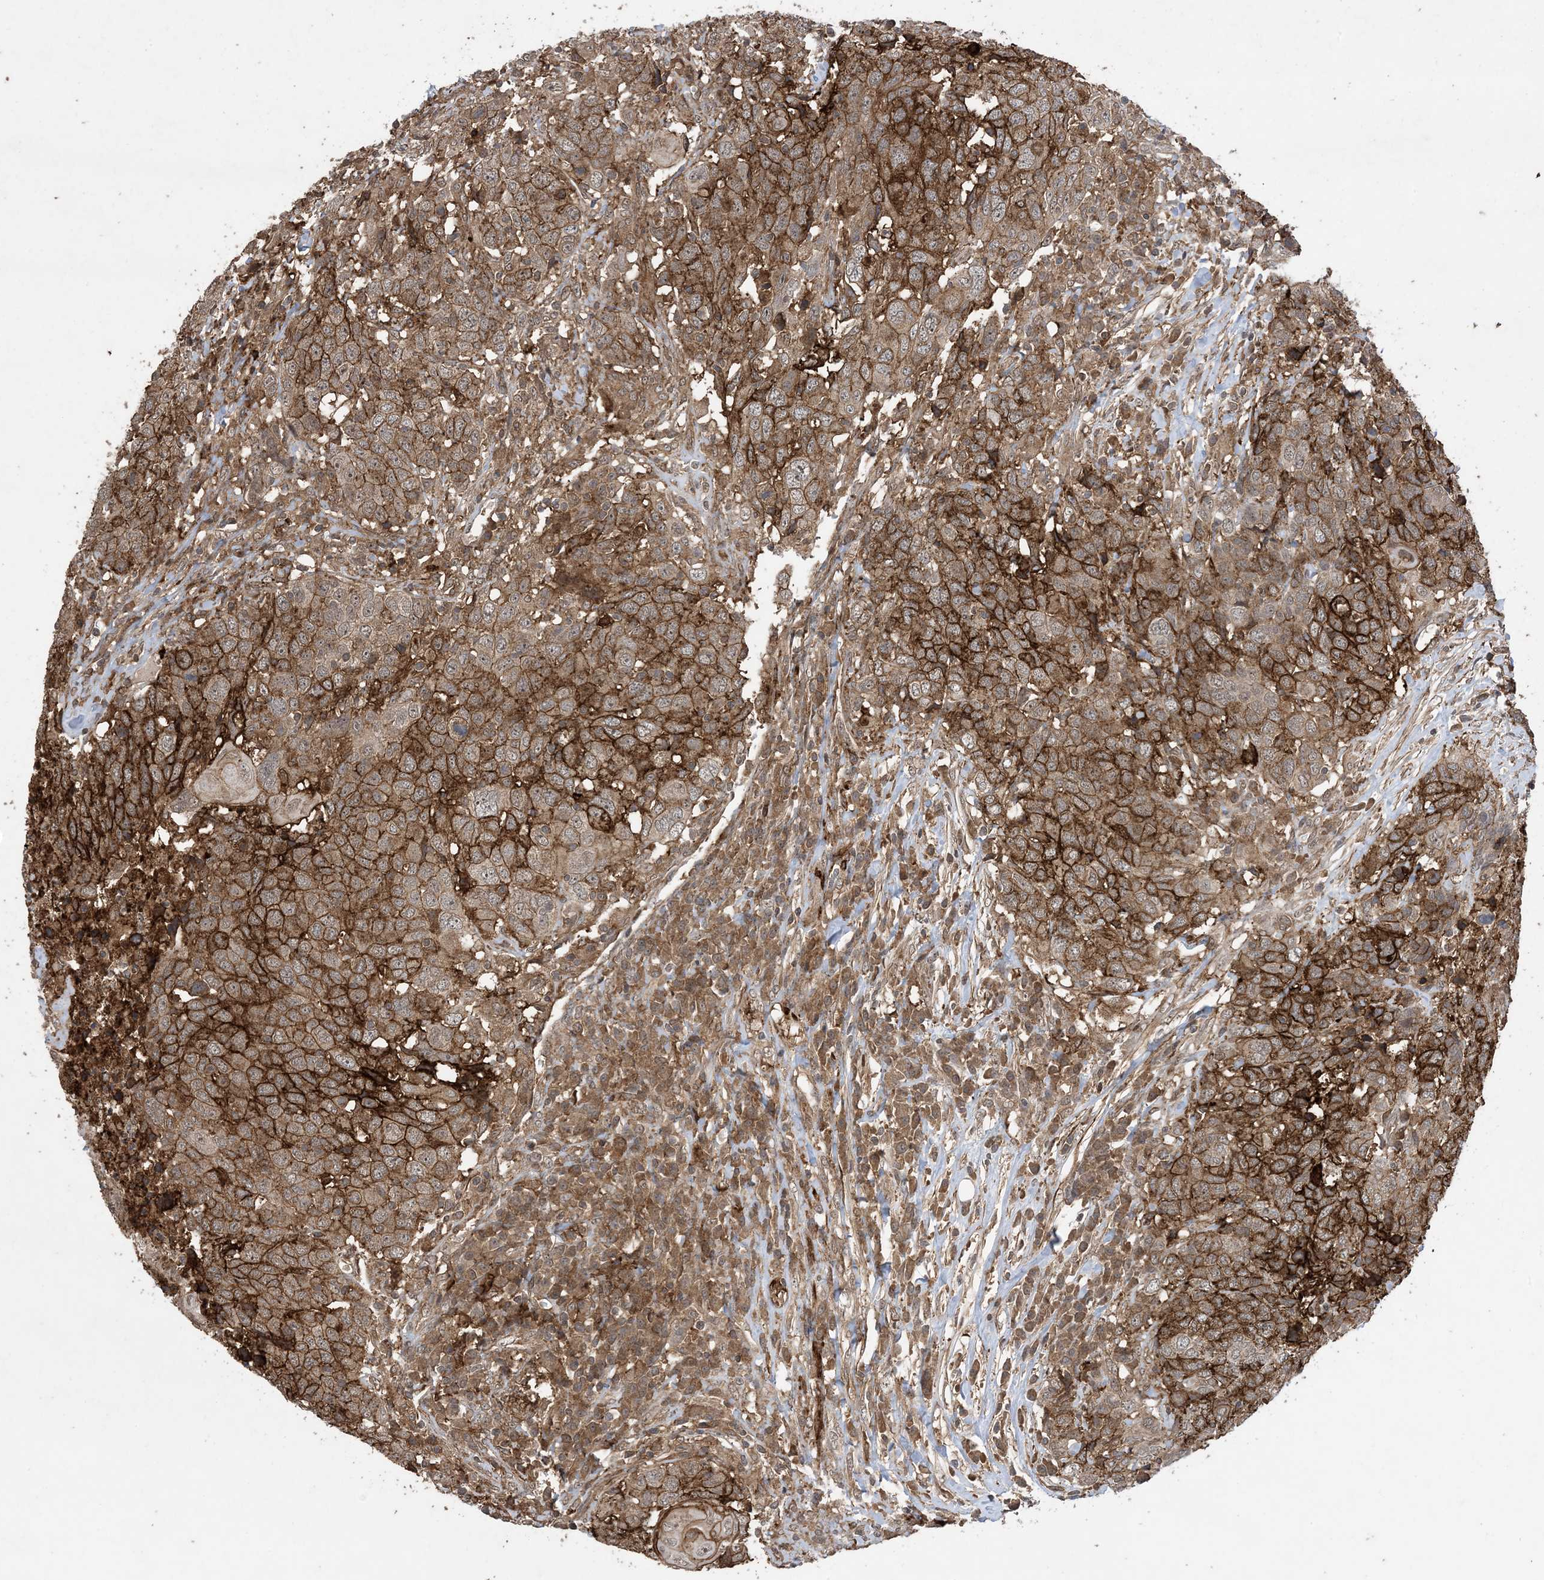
{"staining": {"intensity": "strong", "quantity": ">75%", "location": "cytoplasmic/membranous"}, "tissue": "head and neck cancer", "cell_type": "Tumor cells", "image_type": "cancer", "snomed": [{"axis": "morphology", "description": "Squamous cell carcinoma, NOS"}, {"axis": "topography", "description": "Head-Neck"}], "caption": "Tumor cells show high levels of strong cytoplasmic/membranous staining in about >75% of cells in head and neck squamous cell carcinoma. The staining is performed using DAB (3,3'-diaminobenzidine) brown chromogen to label protein expression. The nuclei are counter-stained blue using hematoxylin.", "gene": "ZNF511", "patient": {"sex": "male", "age": 66}}